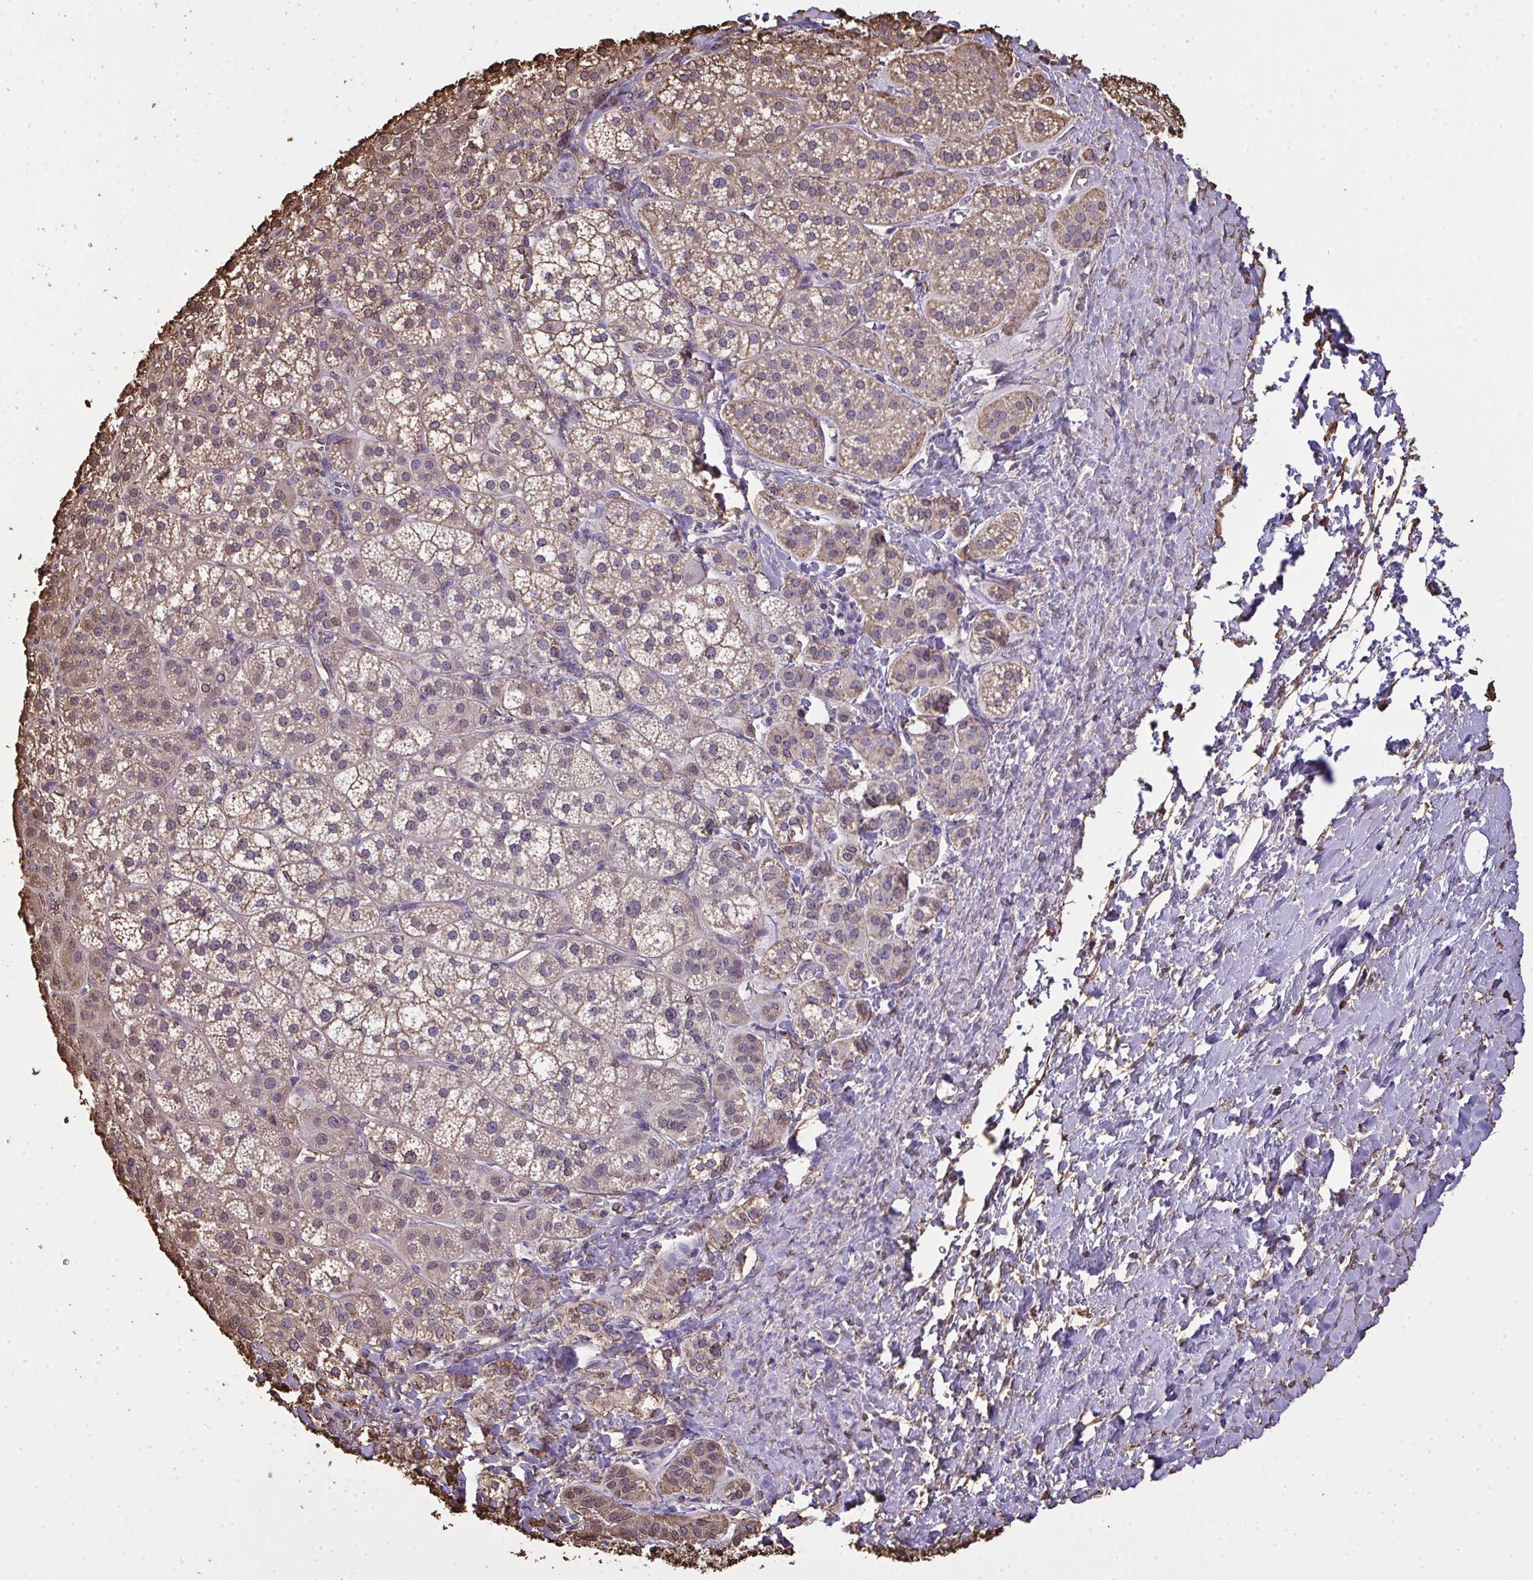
{"staining": {"intensity": "weak", "quantity": "25%-75%", "location": "cytoplasmic/membranous"}, "tissue": "adrenal gland", "cell_type": "Glandular cells", "image_type": "normal", "snomed": [{"axis": "morphology", "description": "Normal tissue, NOS"}, {"axis": "topography", "description": "Adrenal gland"}], "caption": "Protein positivity by immunohistochemistry shows weak cytoplasmic/membranous expression in about 25%-75% of glandular cells in unremarkable adrenal gland. (IHC, brightfield microscopy, high magnification).", "gene": "ANXA5", "patient": {"sex": "female", "age": 60}}